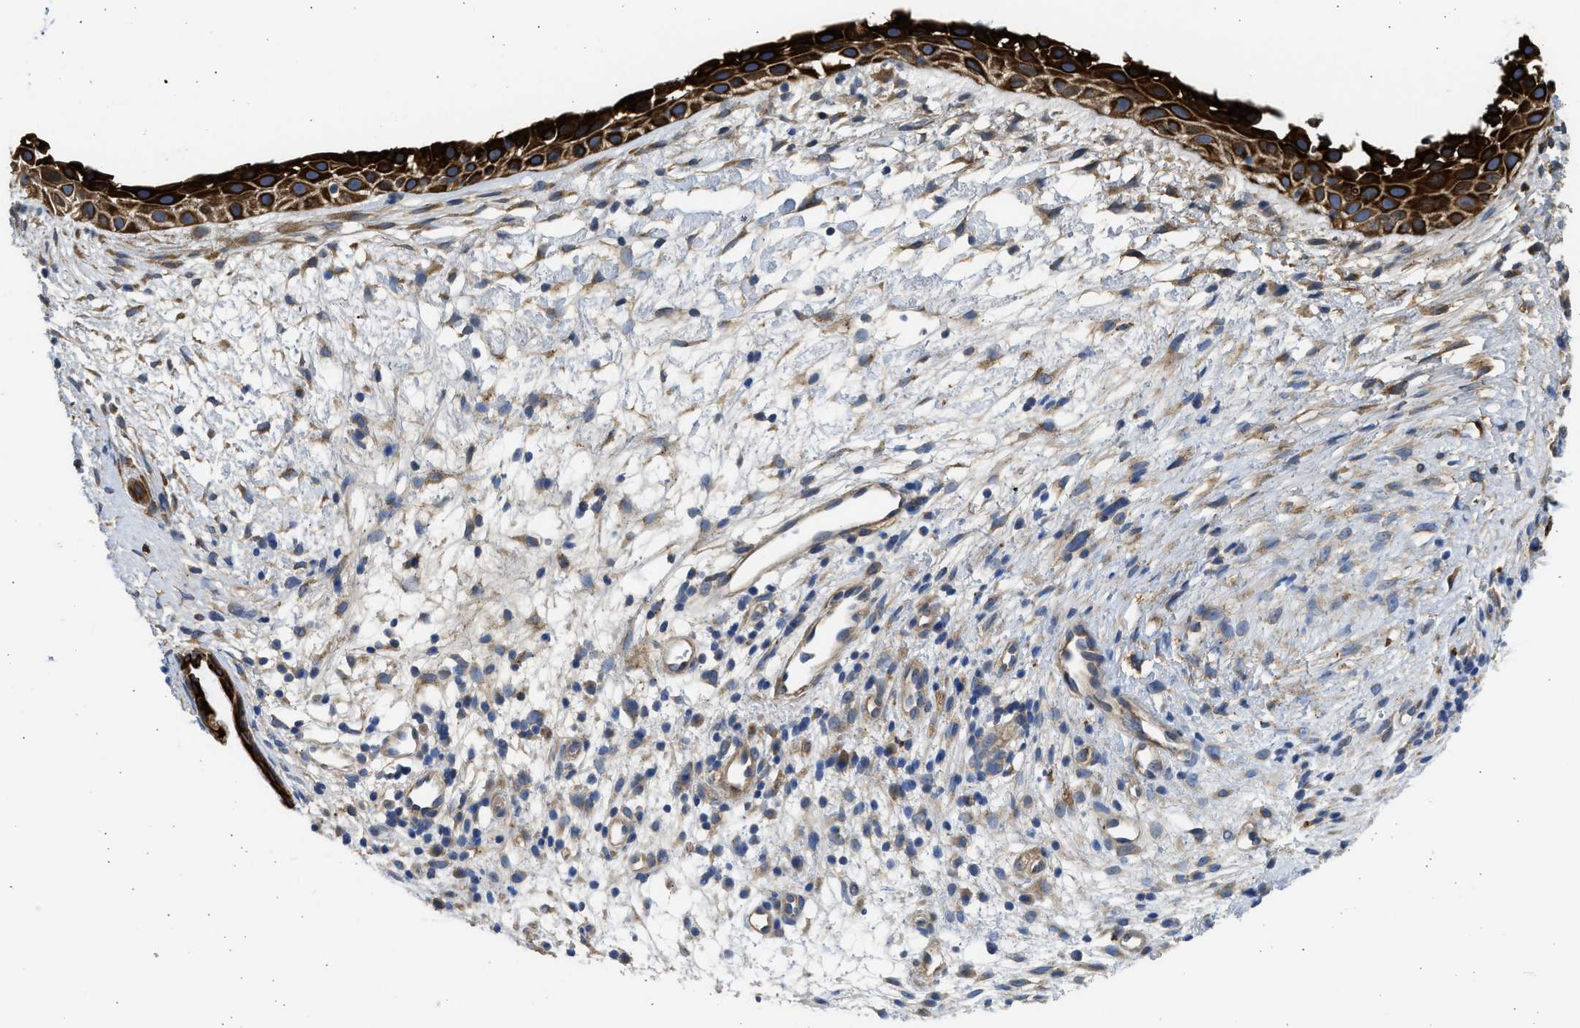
{"staining": {"intensity": "strong", "quantity": ">75%", "location": "cytoplasmic/membranous"}, "tissue": "nasopharynx", "cell_type": "Respiratory epithelial cells", "image_type": "normal", "snomed": [{"axis": "morphology", "description": "Normal tissue, NOS"}, {"axis": "topography", "description": "Nasopharynx"}], "caption": "This photomicrograph displays immunohistochemistry staining of benign nasopharynx, with high strong cytoplasmic/membranous expression in about >75% of respiratory epithelial cells.", "gene": "CSRNP2", "patient": {"sex": "male", "age": 22}}